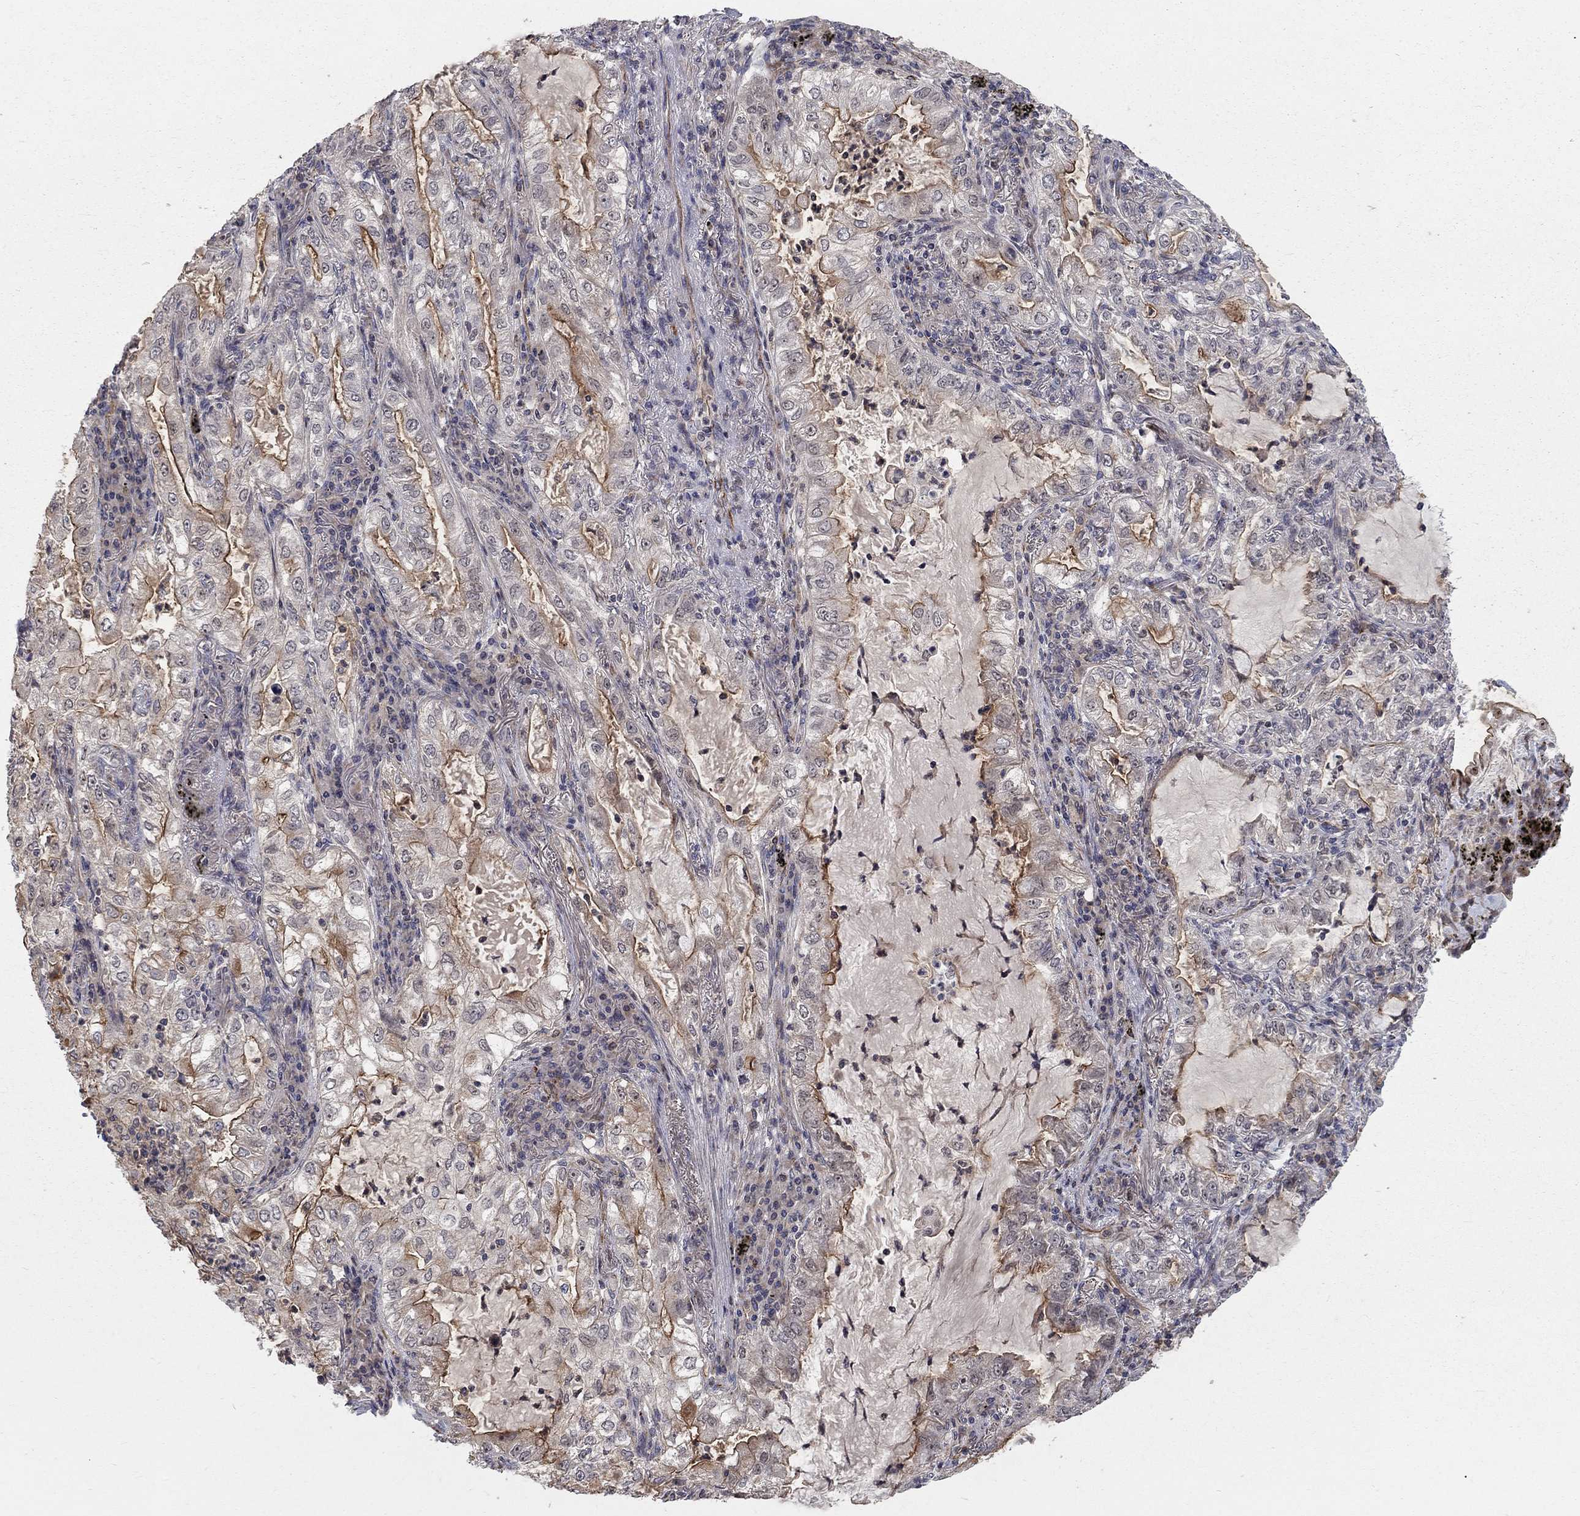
{"staining": {"intensity": "moderate", "quantity": "<25%", "location": "cytoplasmic/membranous"}, "tissue": "lung cancer", "cell_type": "Tumor cells", "image_type": "cancer", "snomed": [{"axis": "morphology", "description": "Adenocarcinoma, NOS"}, {"axis": "topography", "description": "Lung"}], "caption": "Immunohistochemical staining of lung cancer shows low levels of moderate cytoplasmic/membranous expression in about <25% of tumor cells.", "gene": "MSRA", "patient": {"sex": "female", "age": 73}}